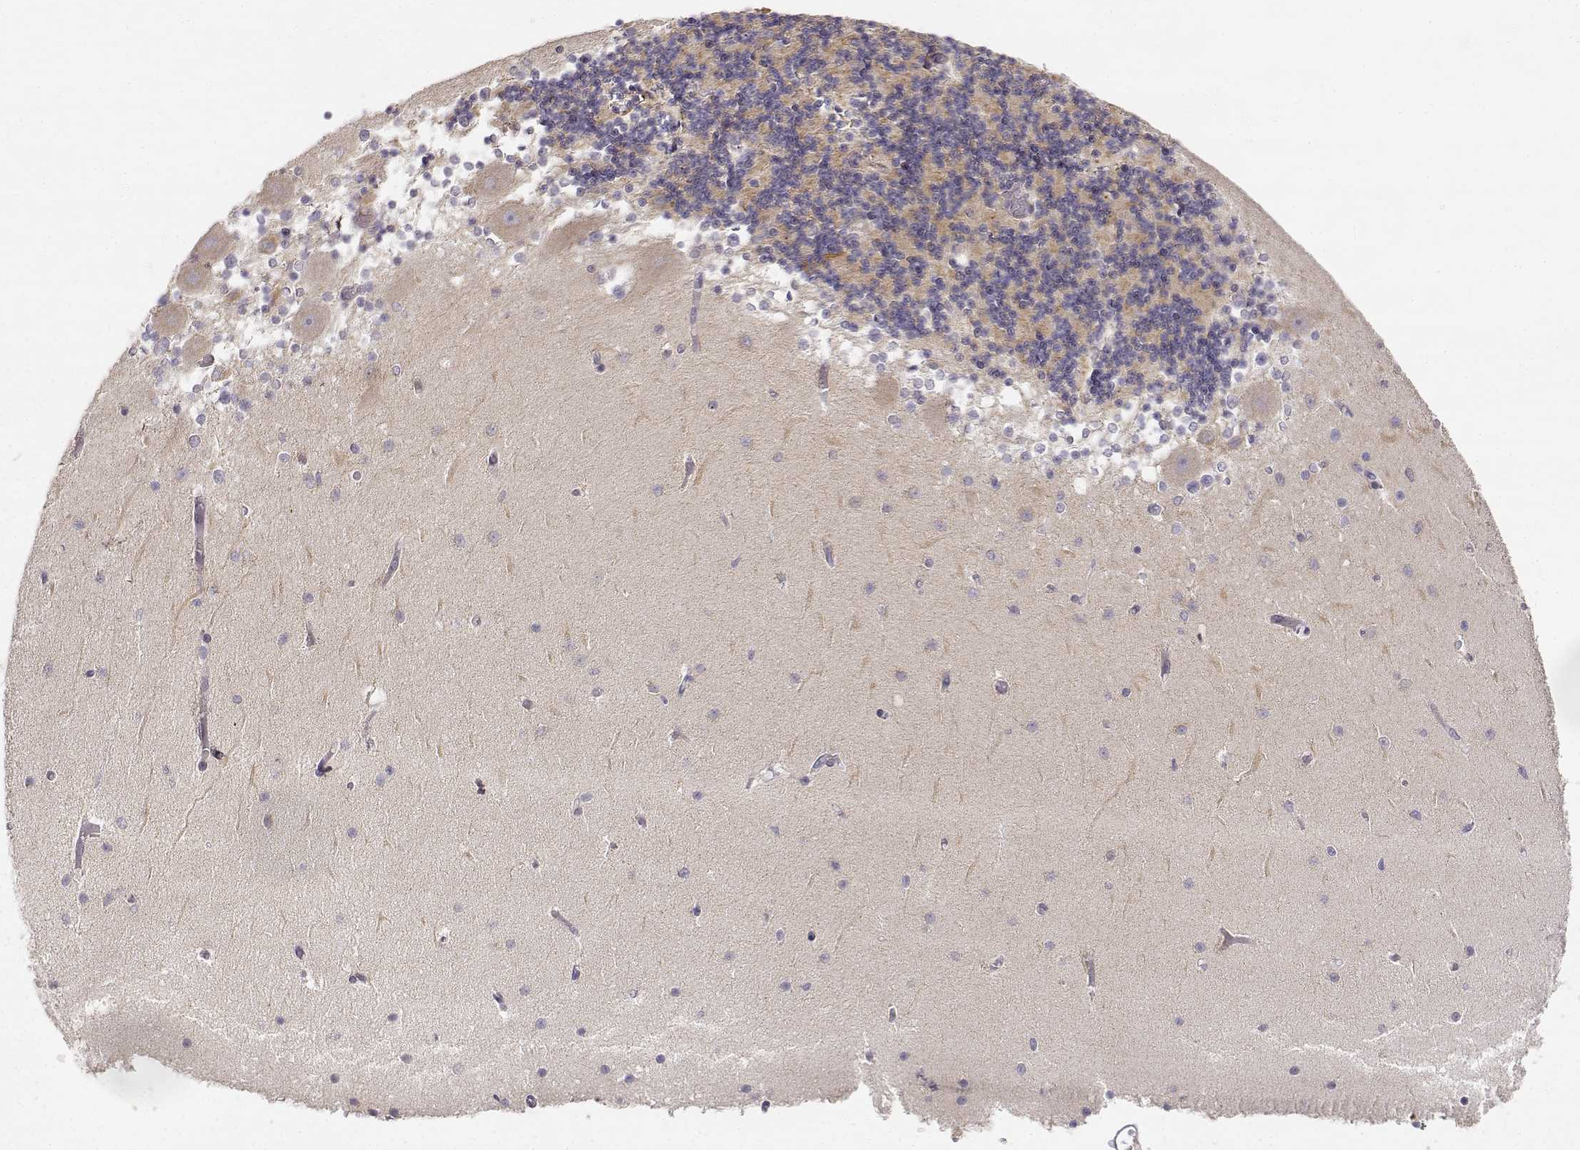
{"staining": {"intensity": "weak", "quantity": "25%-75%", "location": "cytoplasmic/membranous"}, "tissue": "cerebellum", "cell_type": "Cells in granular layer", "image_type": "normal", "snomed": [{"axis": "morphology", "description": "Normal tissue, NOS"}, {"axis": "topography", "description": "Cerebellum"}], "caption": "Immunohistochemistry (IHC) histopathology image of benign human cerebellum stained for a protein (brown), which displays low levels of weak cytoplasmic/membranous positivity in approximately 25%-75% of cells in granular layer.", "gene": "EAF2", "patient": {"sex": "female", "age": 28}}